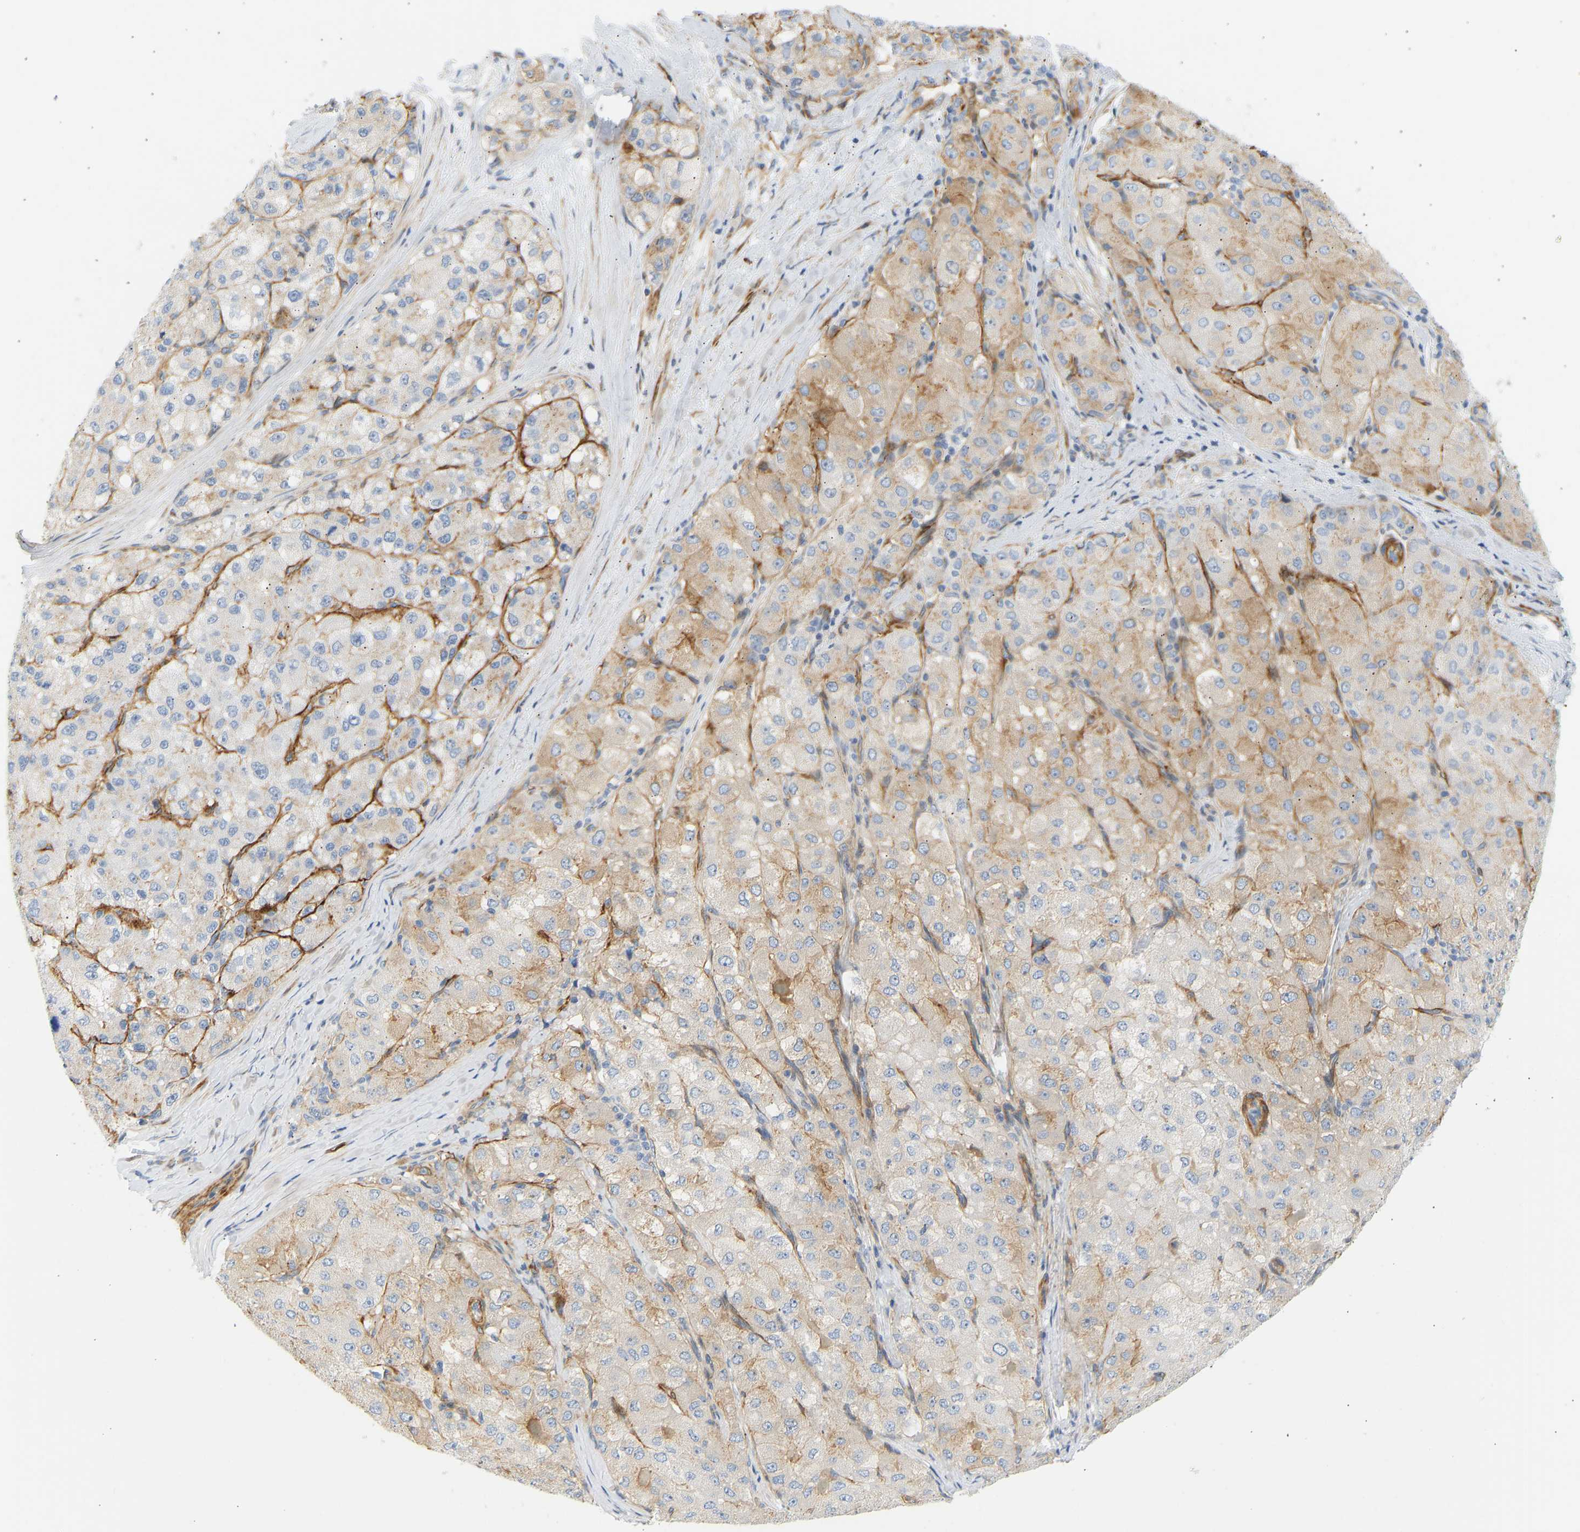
{"staining": {"intensity": "moderate", "quantity": "25%-75%", "location": "cytoplasmic/membranous"}, "tissue": "liver cancer", "cell_type": "Tumor cells", "image_type": "cancer", "snomed": [{"axis": "morphology", "description": "Carcinoma, Hepatocellular, NOS"}, {"axis": "topography", "description": "Liver"}], "caption": "High-power microscopy captured an IHC histopathology image of liver hepatocellular carcinoma, revealing moderate cytoplasmic/membranous staining in about 25%-75% of tumor cells. Ihc stains the protein in brown and the nuclei are stained blue.", "gene": "SLC30A7", "patient": {"sex": "male", "age": 80}}